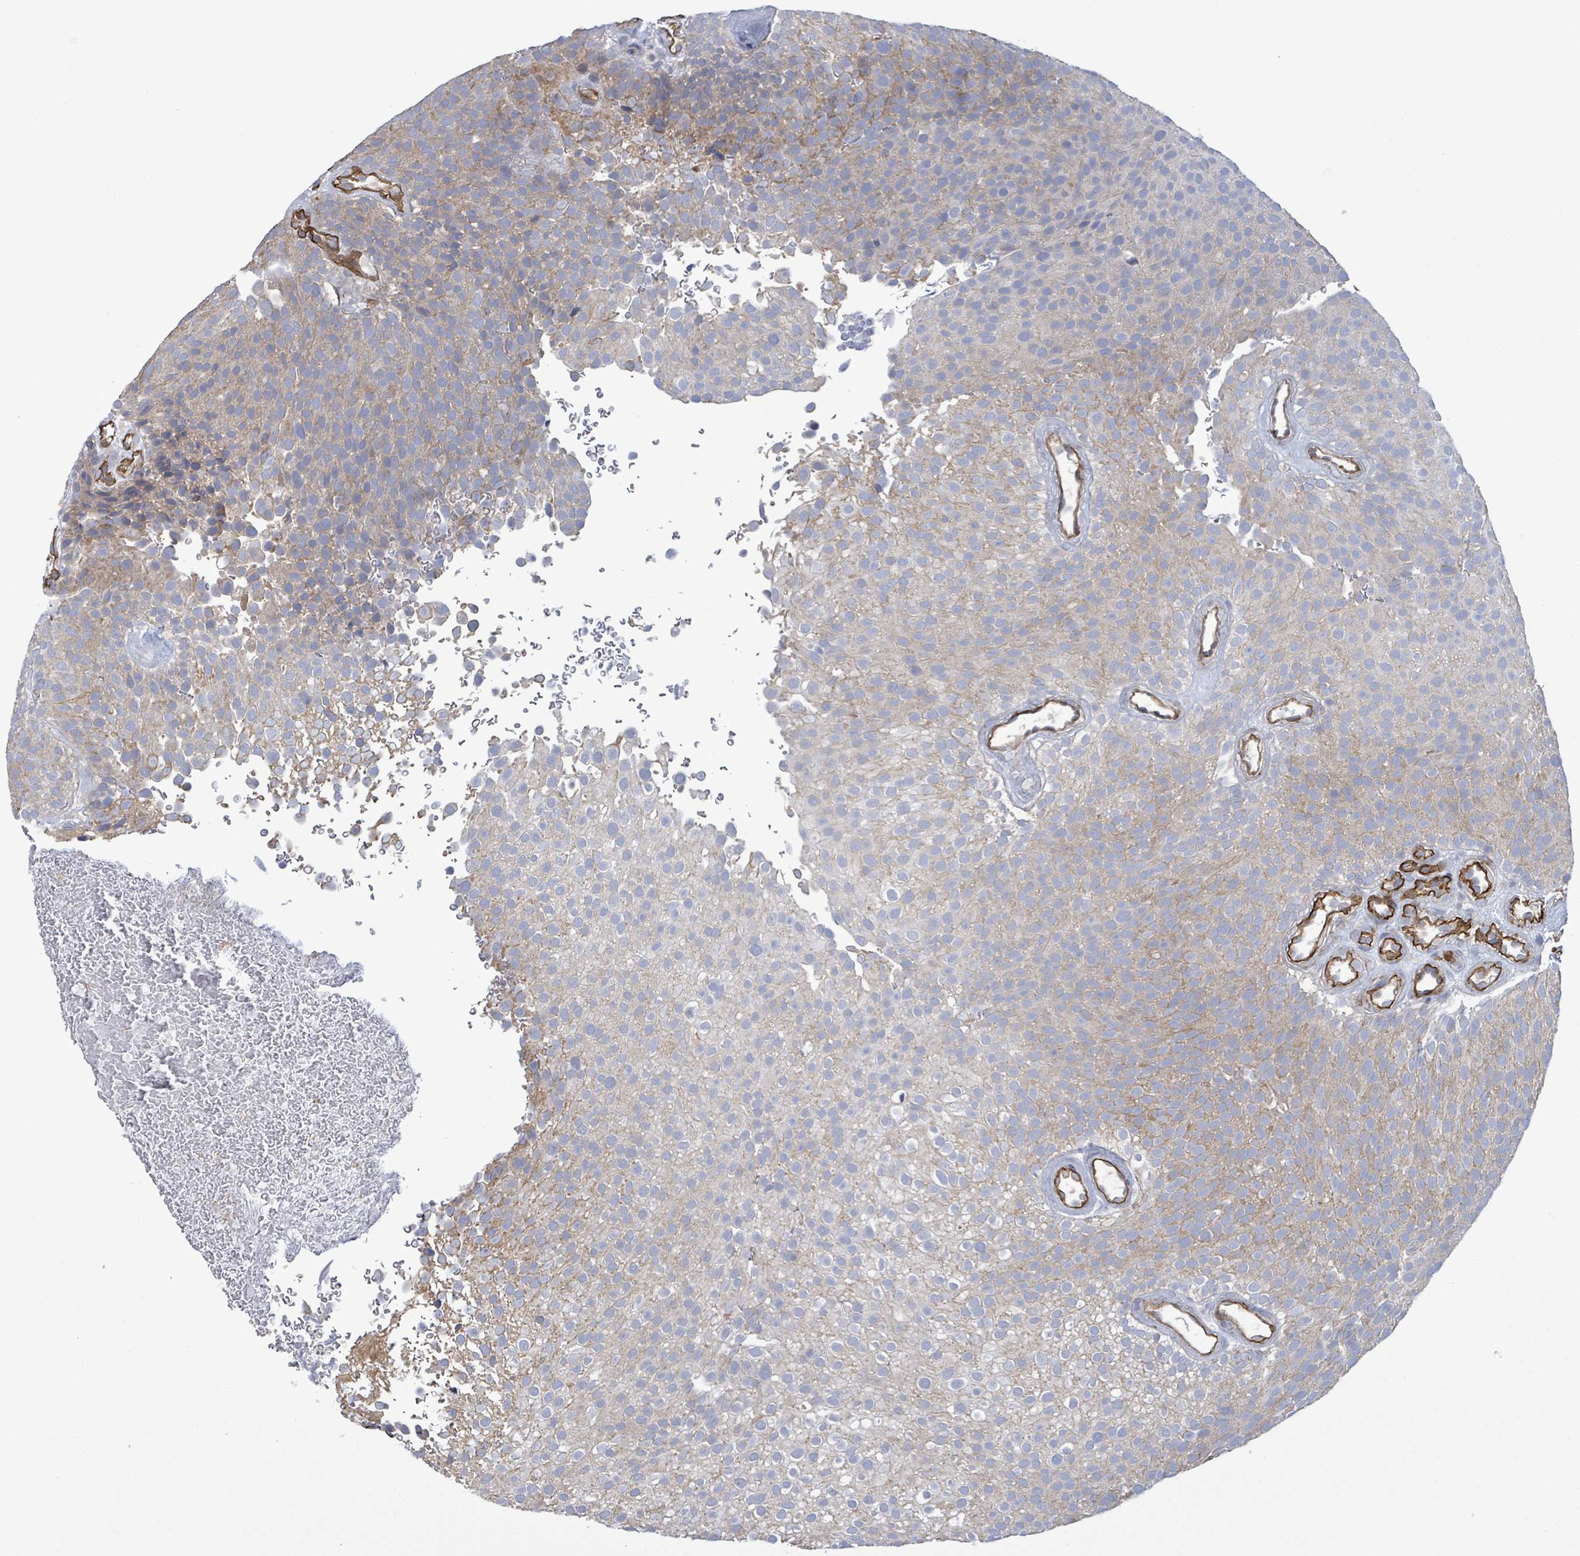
{"staining": {"intensity": "weak", "quantity": ">75%", "location": "cytoplasmic/membranous"}, "tissue": "urothelial cancer", "cell_type": "Tumor cells", "image_type": "cancer", "snomed": [{"axis": "morphology", "description": "Urothelial carcinoma, Low grade"}, {"axis": "topography", "description": "Urinary bladder"}], "caption": "Urothelial carcinoma (low-grade) stained with a protein marker displays weak staining in tumor cells.", "gene": "KANK3", "patient": {"sex": "male", "age": 78}}